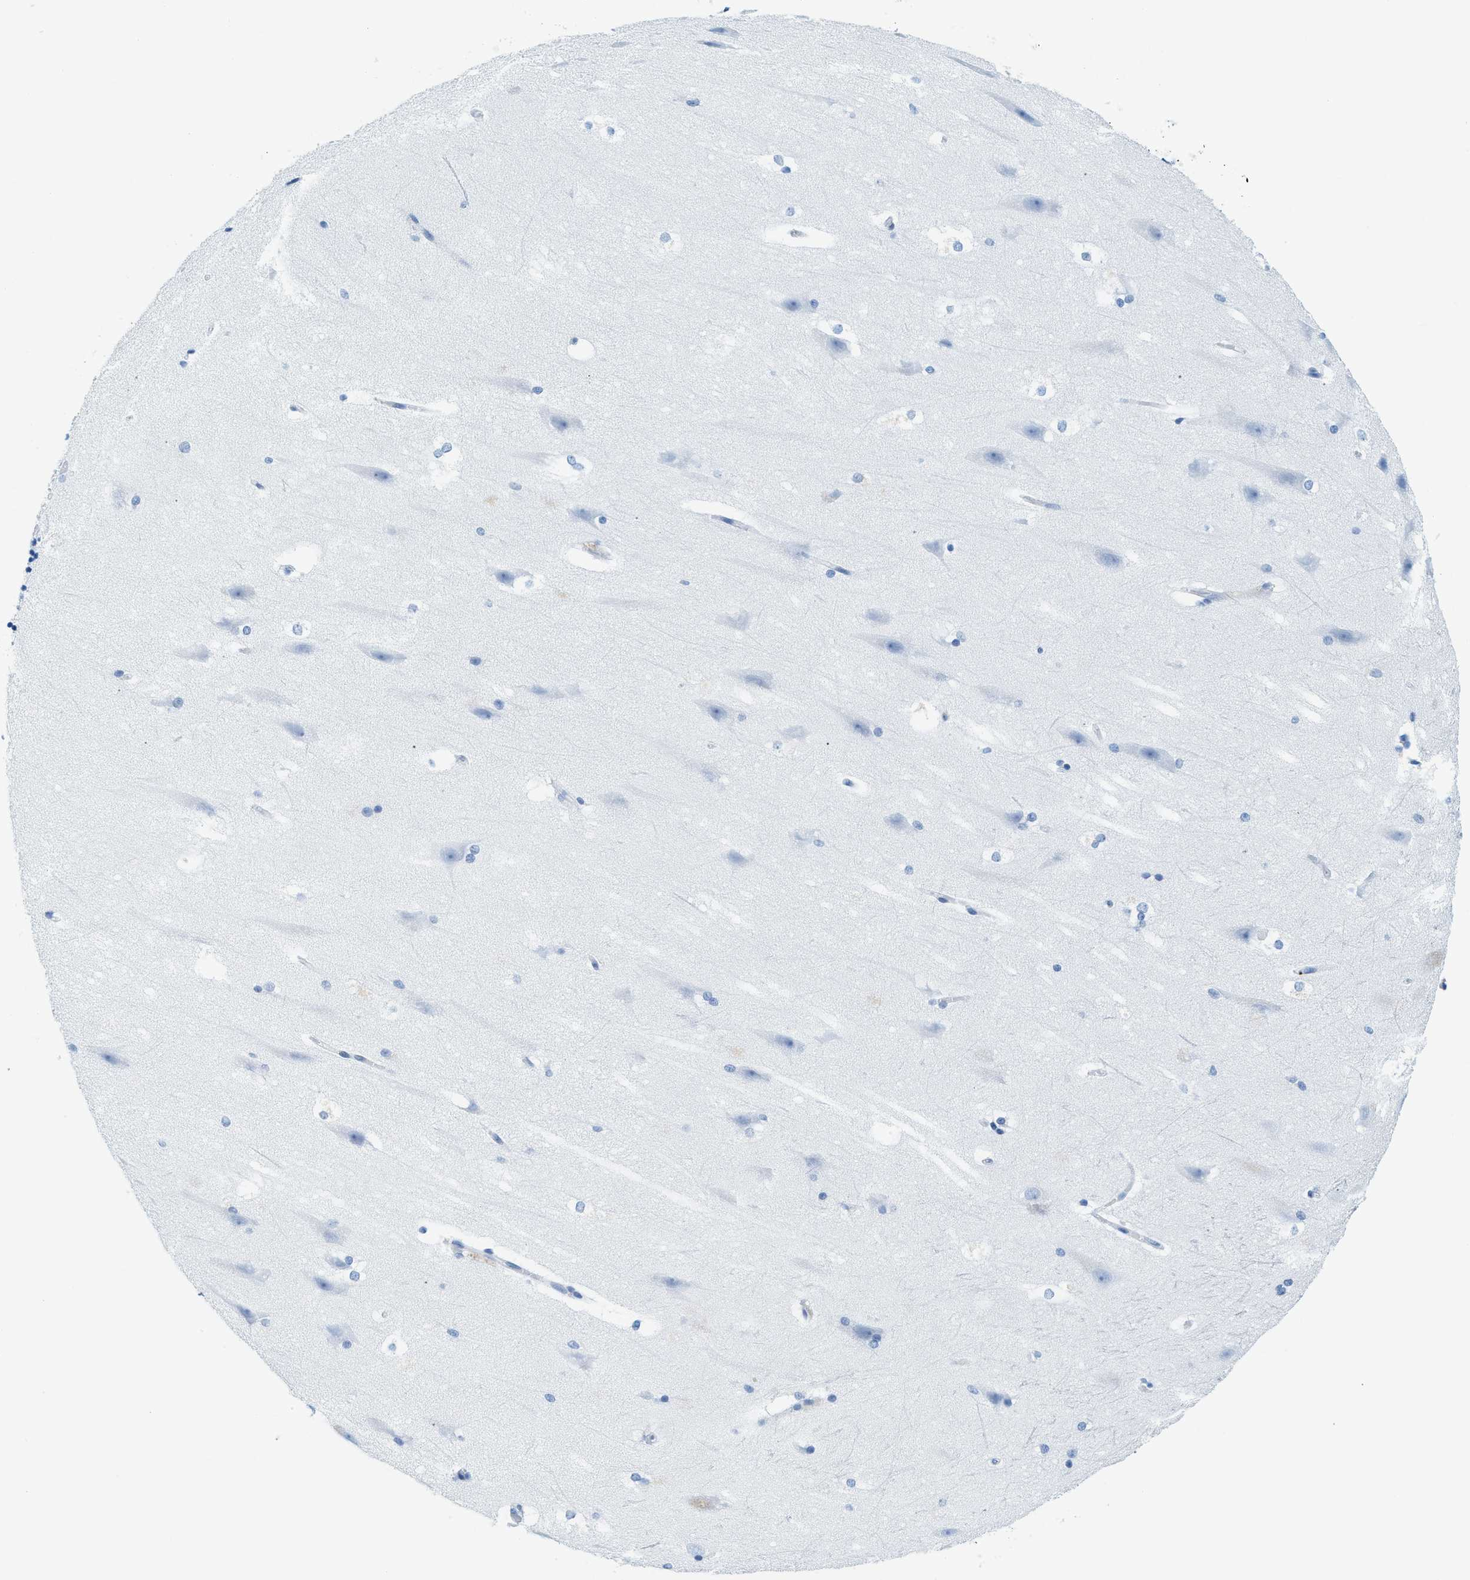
{"staining": {"intensity": "negative", "quantity": "none", "location": "none"}, "tissue": "hippocampus", "cell_type": "Glial cells", "image_type": "normal", "snomed": [{"axis": "morphology", "description": "Normal tissue, NOS"}, {"axis": "topography", "description": "Hippocampus"}], "caption": "Glial cells show no significant protein expression in normal hippocampus. (DAB (3,3'-diaminobenzidine) immunohistochemistry visualized using brightfield microscopy, high magnification).", "gene": "TPSAB1", "patient": {"sex": "female", "age": 19}}